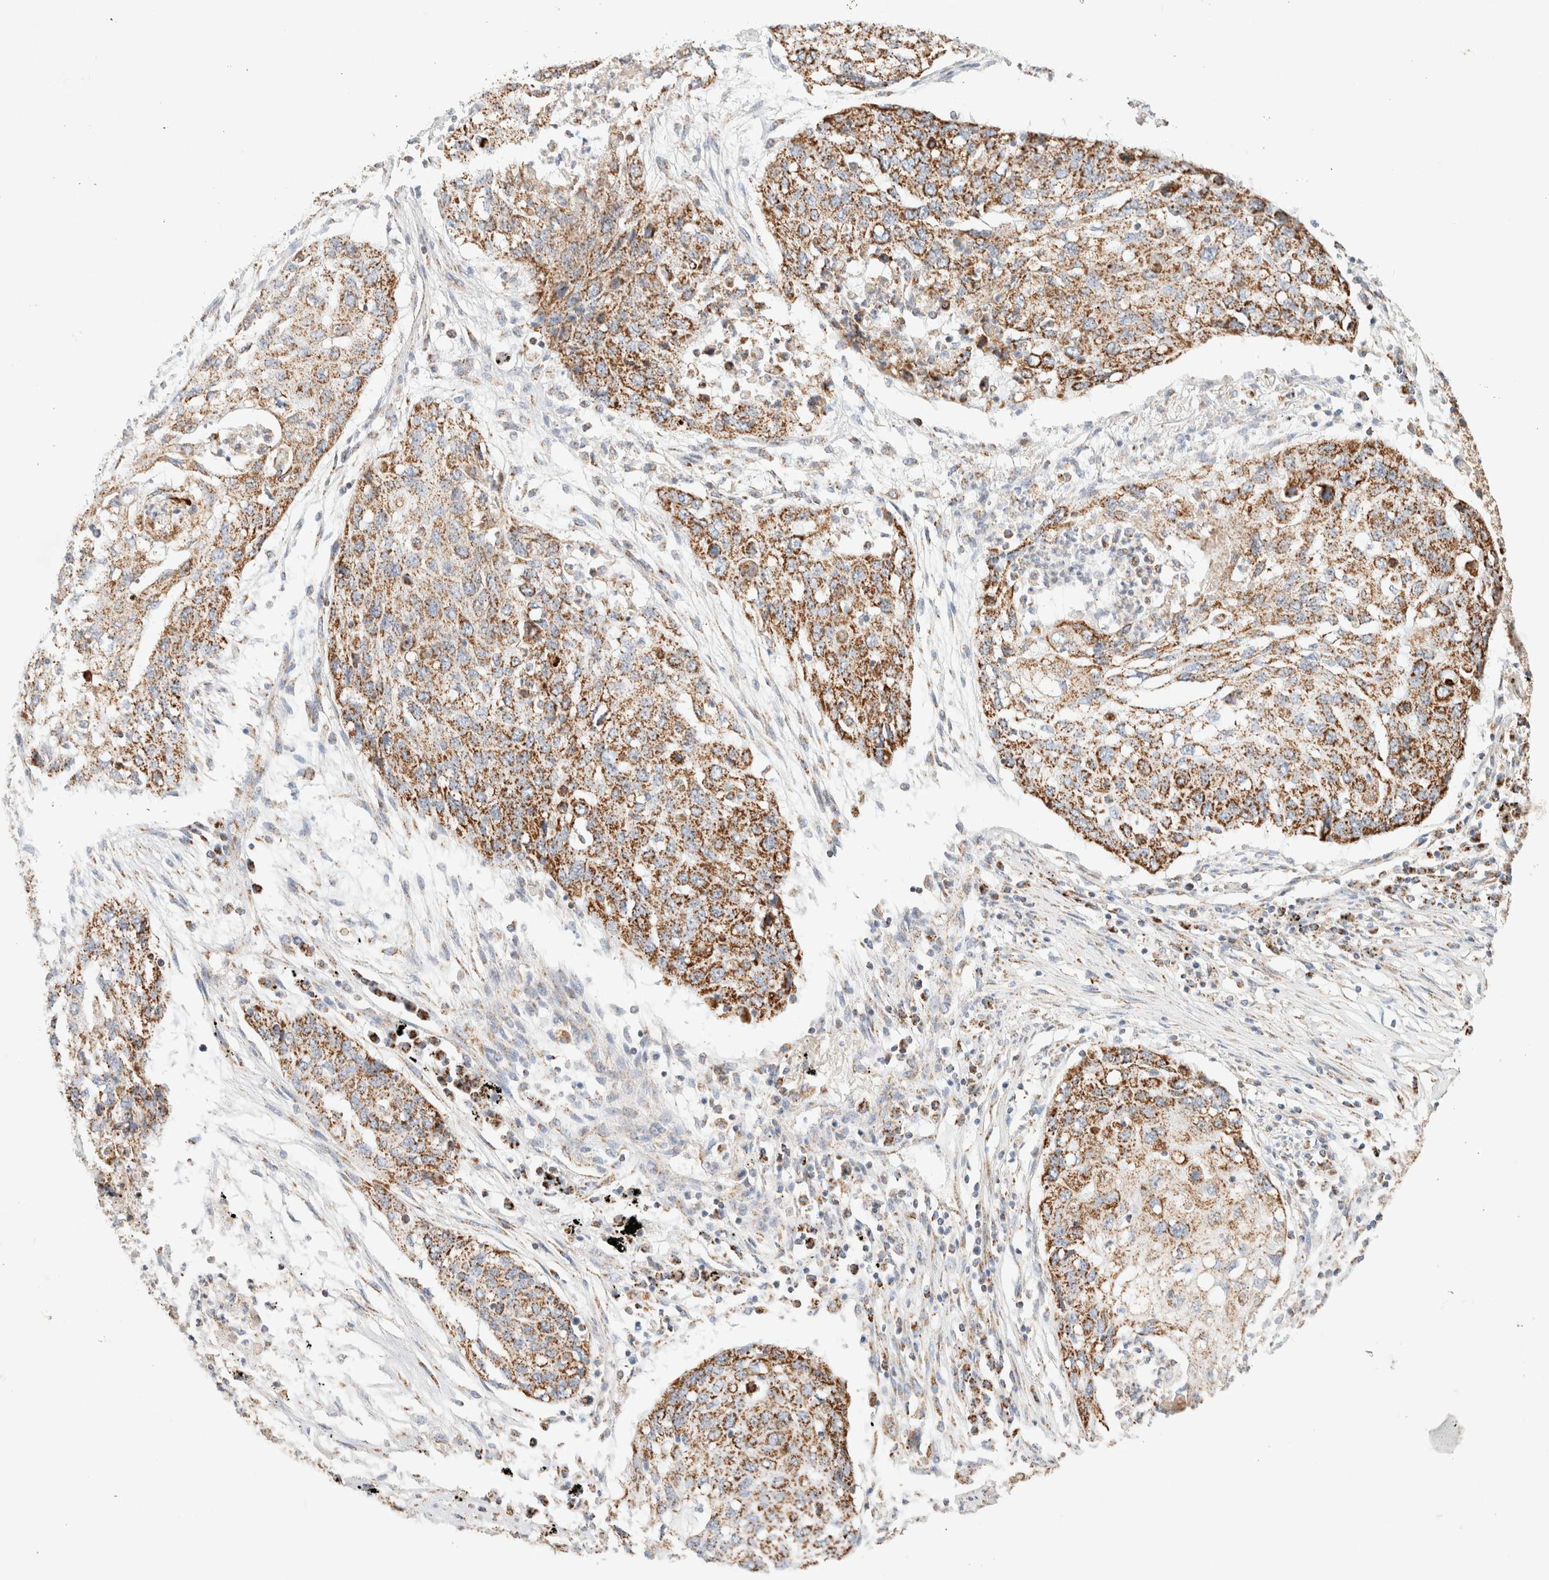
{"staining": {"intensity": "strong", "quantity": ">75%", "location": "cytoplasmic/membranous"}, "tissue": "lung cancer", "cell_type": "Tumor cells", "image_type": "cancer", "snomed": [{"axis": "morphology", "description": "Squamous cell carcinoma, NOS"}, {"axis": "topography", "description": "Lung"}], "caption": "Human lung cancer stained with a protein marker exhibits strong staining in tumor cells.", "gene": "PHB2", "patient": {"sex": "female", "age": 63}}